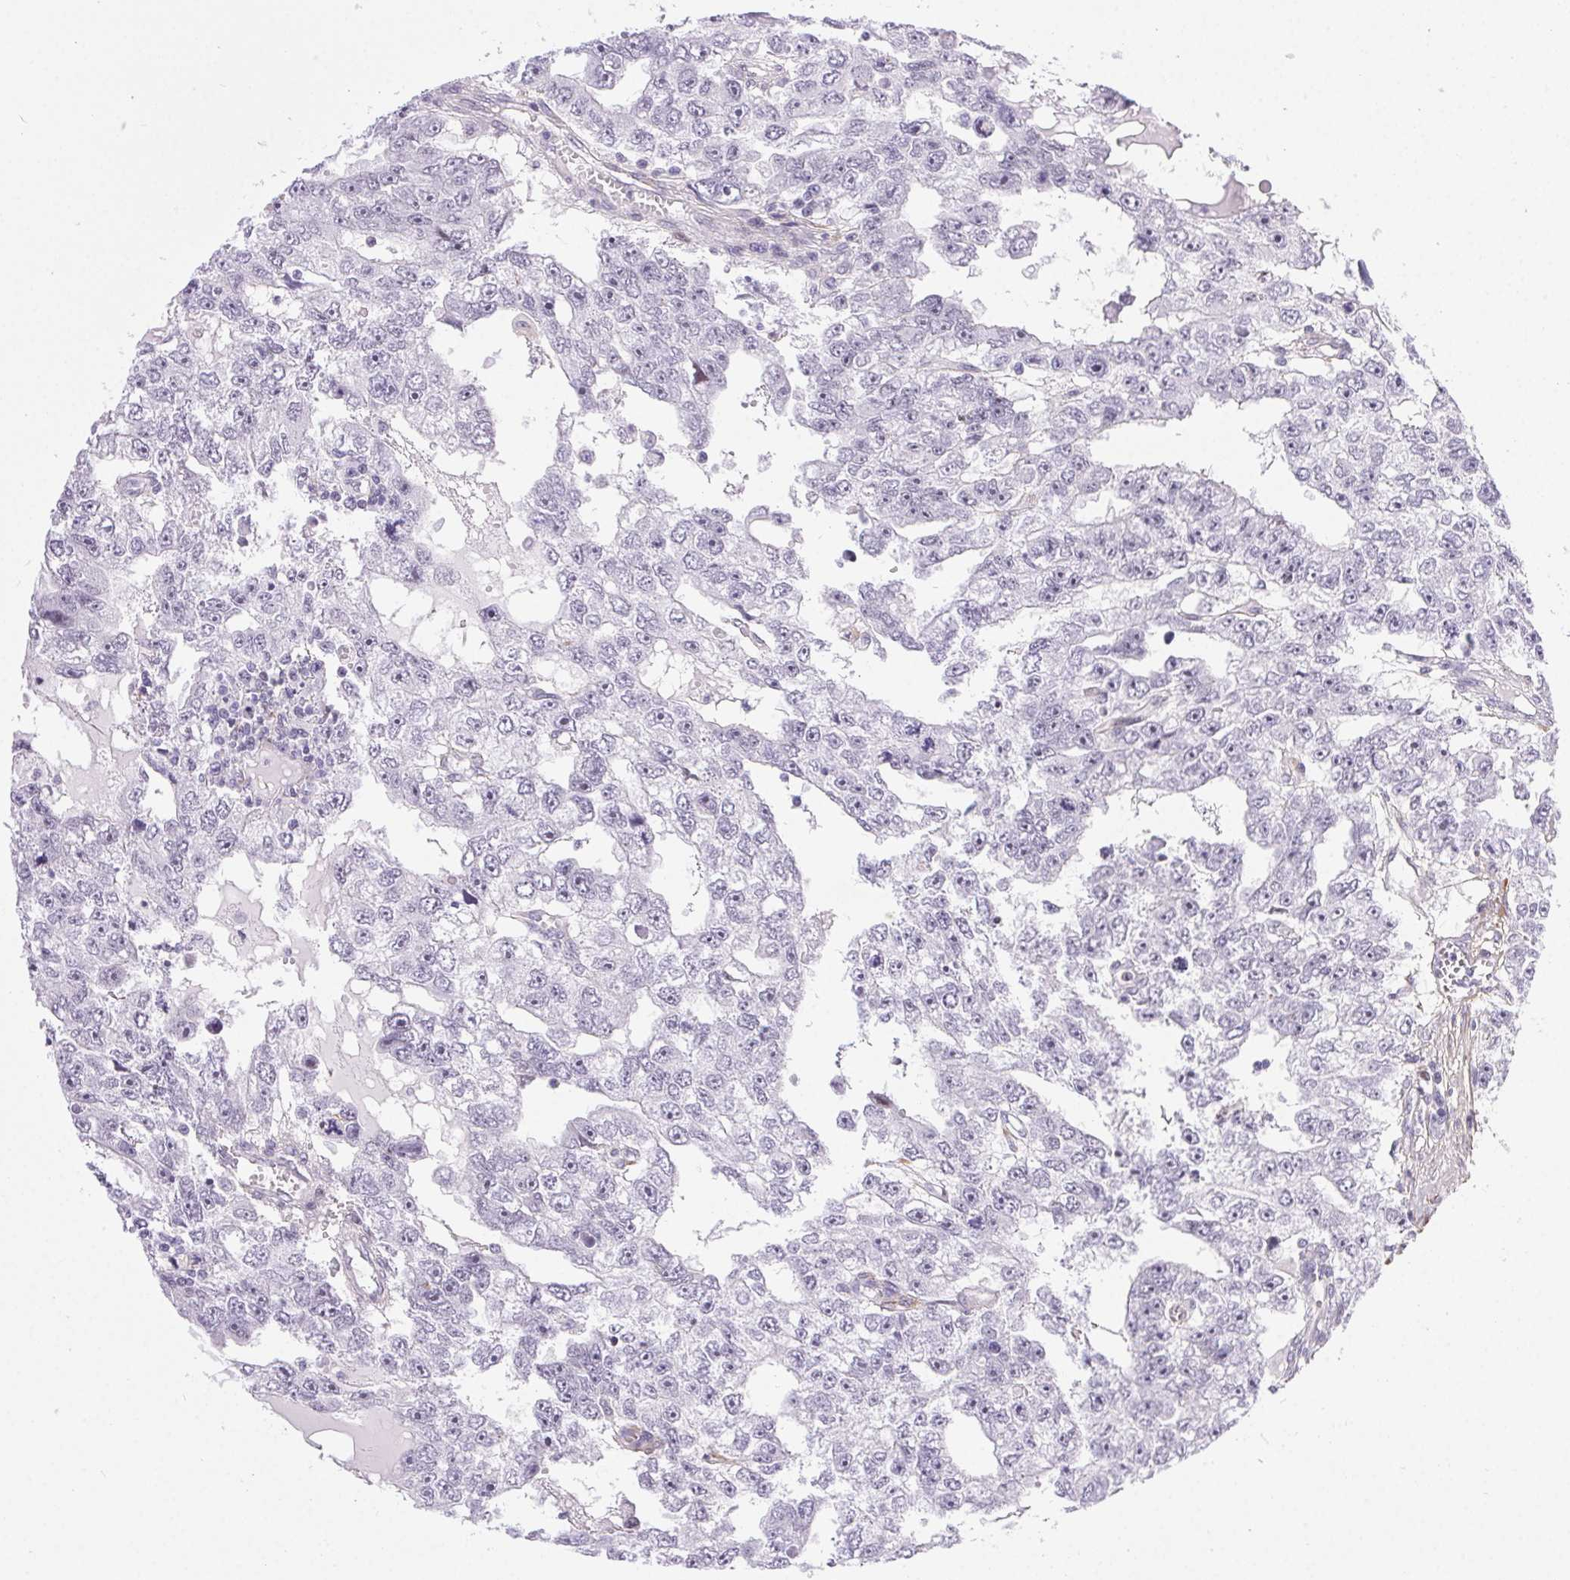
{"staining": {"intensity": "negative", "quantity": "none", "location": "none"}, "tissue": "testis cancer", "cell_type": "Tumor cells", "image_type": "cancer", "snomed": [{"axis": "morphology", "description": "Carcinoma, Embryonal, NOS"}, {"axis": "topography", "description": "Testis"}], "caption": "DAB (3,3'-diaminobenzidine) immunohistochemical staining of human testis cancer (embryonal carcinoma) reveals no significant positivity in tumor cells. The staining is performed using DAB brown chromogen with nuclei counter-stained in using hematoxylin.", "gene": "PDZD2", "patient": {"sex": "male", "age": 20}}